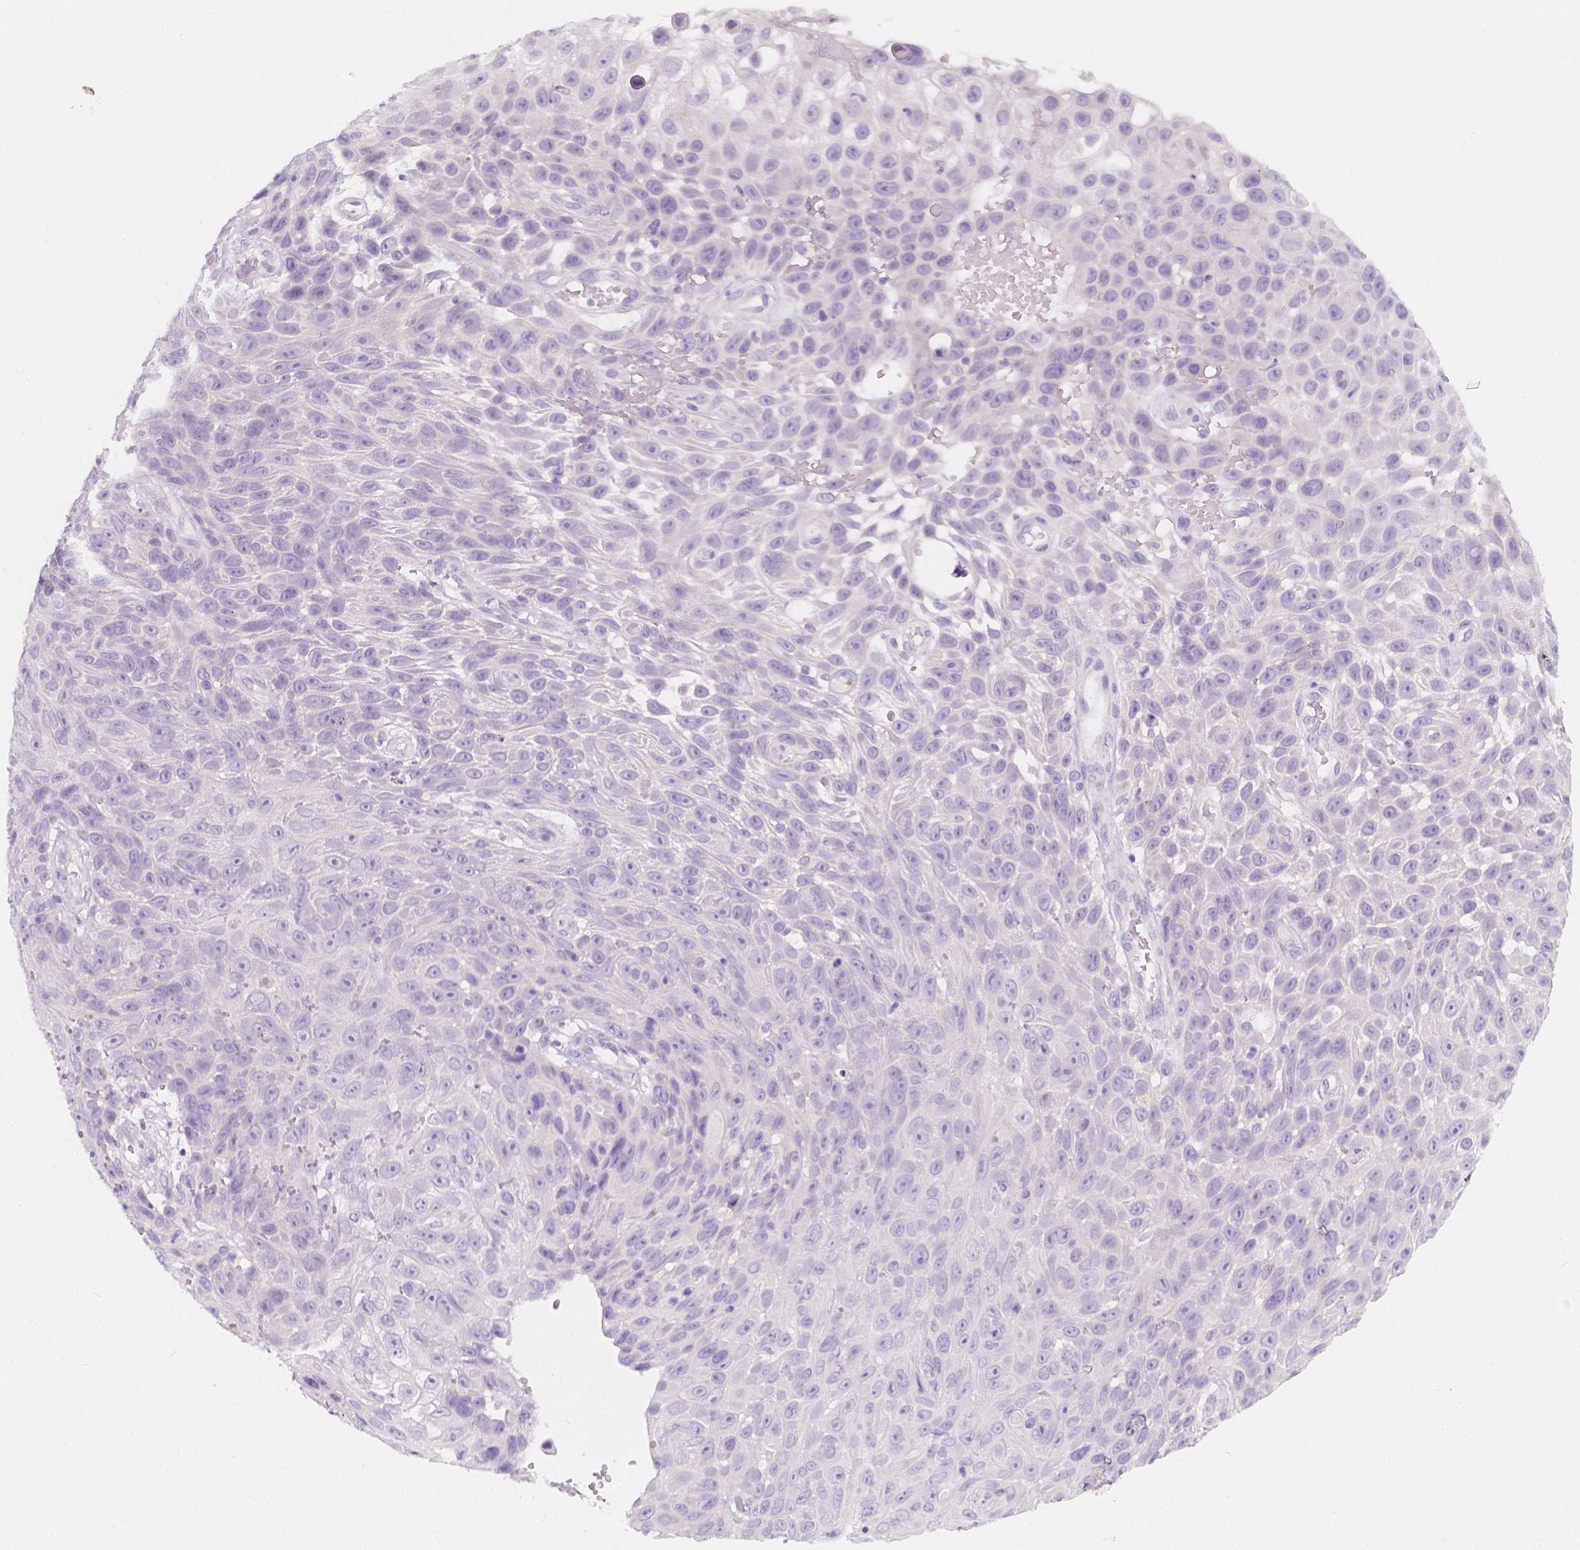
{"staining": {"intensity": "negative", "quantity": "none", "location": "none"}, "tissue": "skin cancer", "cell_type": "Tumor cells", "image_type": "cancer", "snomed": [{"axis": "morphology", "description": "Squamous cell carcinoma, NOS"}, {"axis": "topography", "description": "Skin"}], "caption": "Immunohistochemical staining of human squamous cell carcinoma (skin) displays no significant positivity in tumor cells.", "gene": "RBFOX1", "patient": {"sex": "male", "age": 82}}